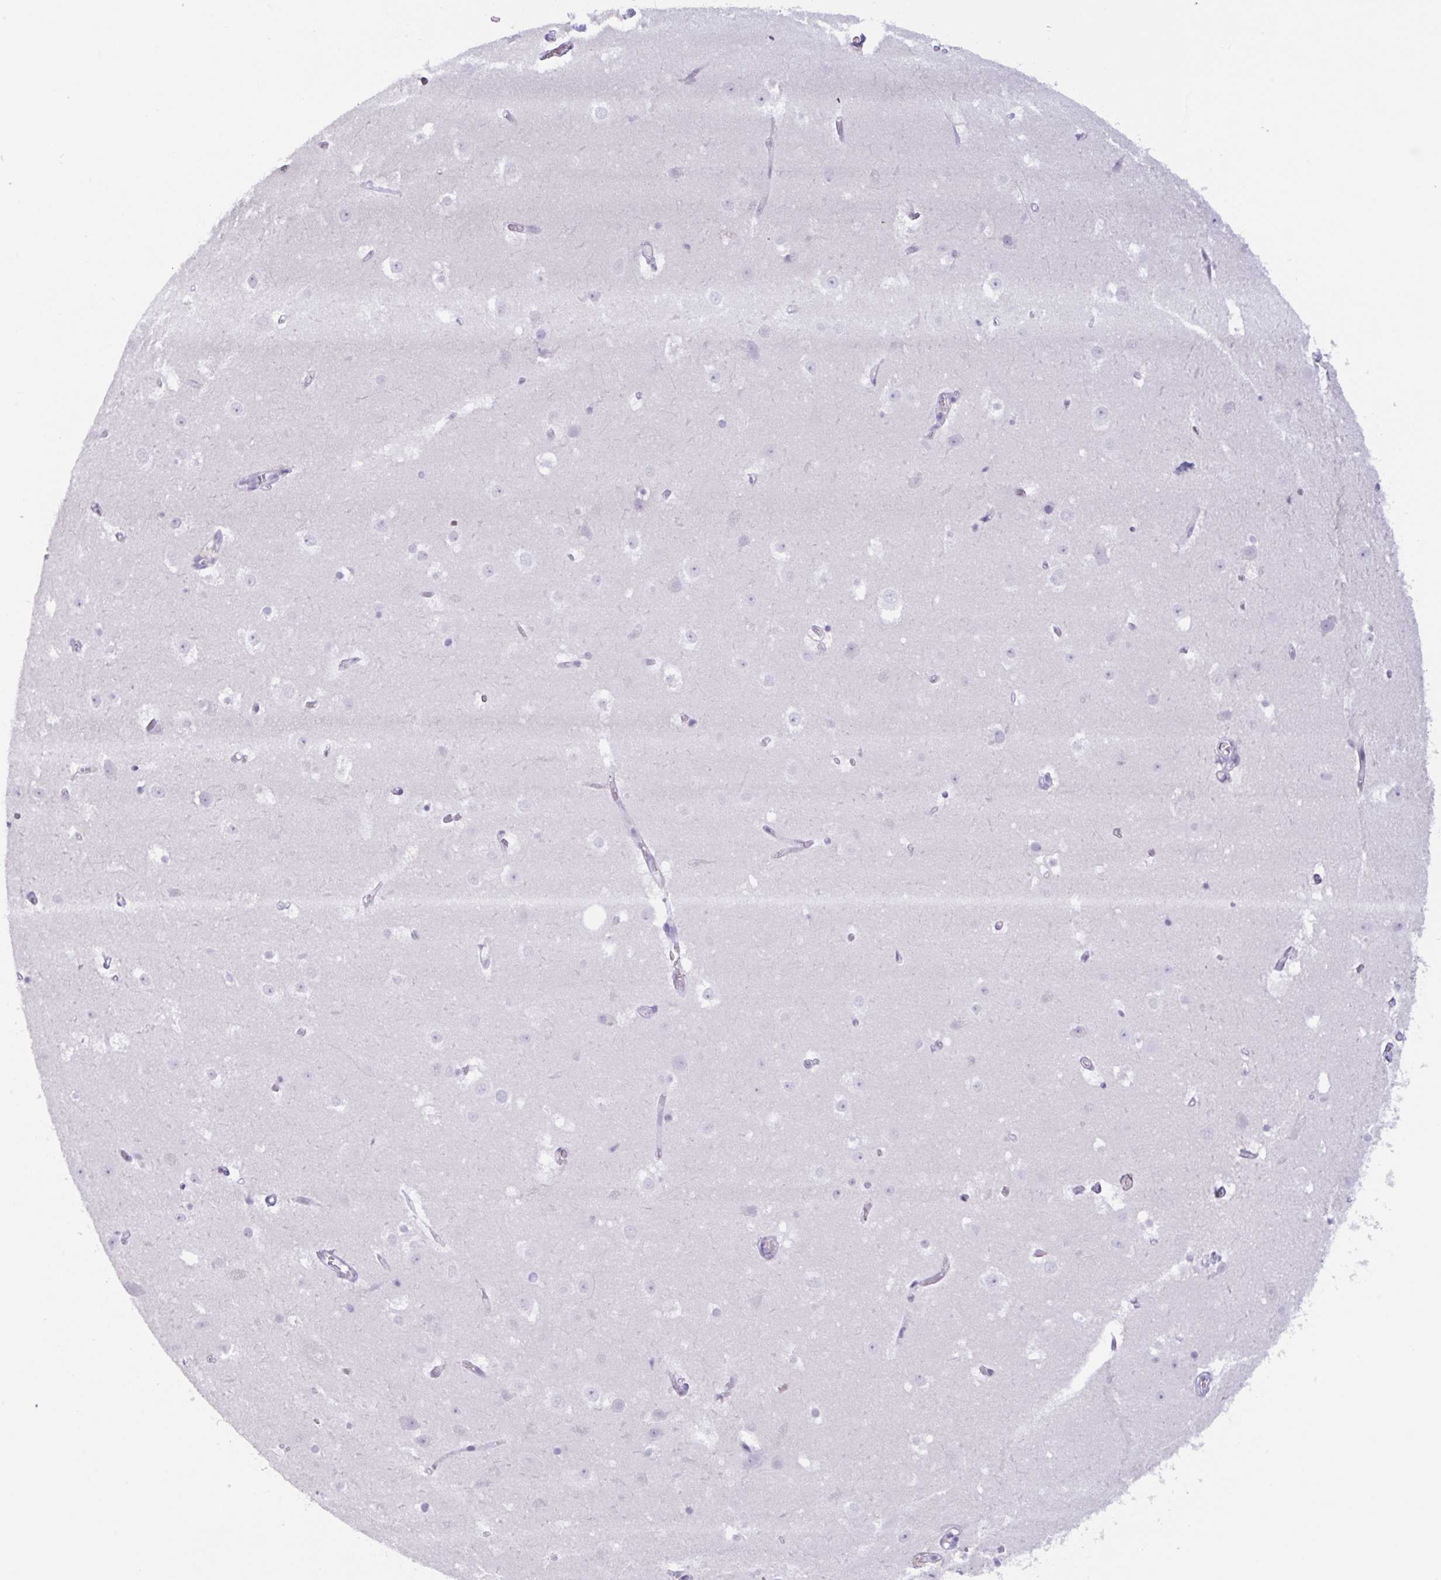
{"staining": {"intensity": "negative", "quantity": "none", "location": "none"}, "tissue": "hippocampus", "cell_type": "Glial cells", "image_type": "normal", "snomed": [{"axis": "morphology", "description": "Normal tissue, NOS"}, {"axis": "topography", "description": "Hippocampus"}], "caption": "A micrograph of human hippocampus is negative for staining in glial cells. (Immunohistochemistry (ihc), brightfield microscopy, high magnification).", "gene": "CTSE", "patient": {"sex": "female", "age": 52}}